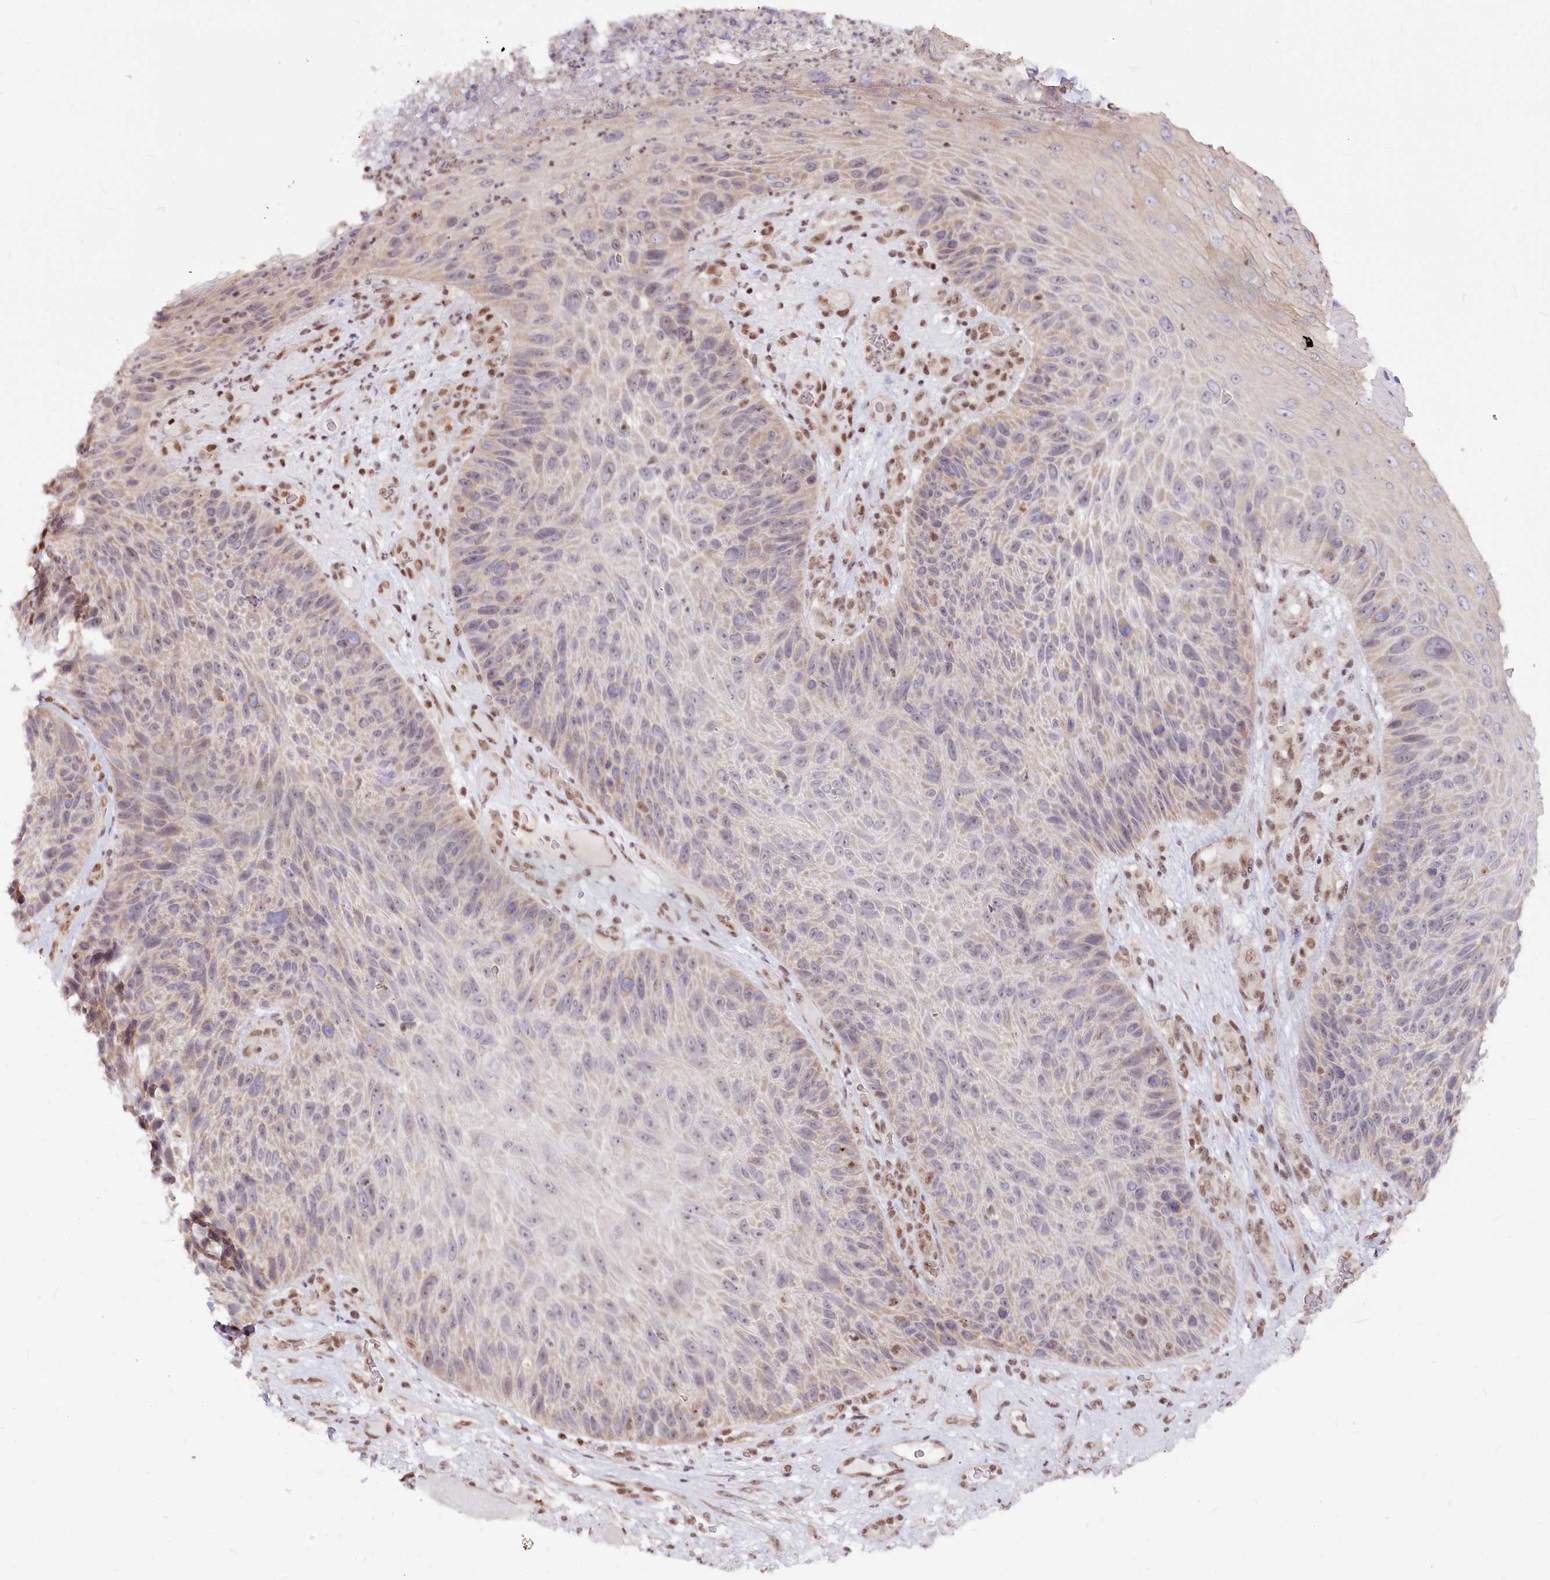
{"staining": {"intensity": "weak", "quantity": "<25%", "location": "nuclear"}, "tissue": "skin cancer", "cell_type": "Tumor cells", "image_type": "cancer", "snomed": [{"axis": "morphology", "description": "Squamous cell carcinoma, NOS"}, {"axis": "topography", "description": "Skin"}], "caption": "An immunohistochemistry (IHC) micrograph of squamous cell carcinoma (skin) is shown. There is no staining in tumor cells of squamous cell carcinoma (skin).", "gene": "CGGBP1", "patient": {"sex": "female", "age": 88}}